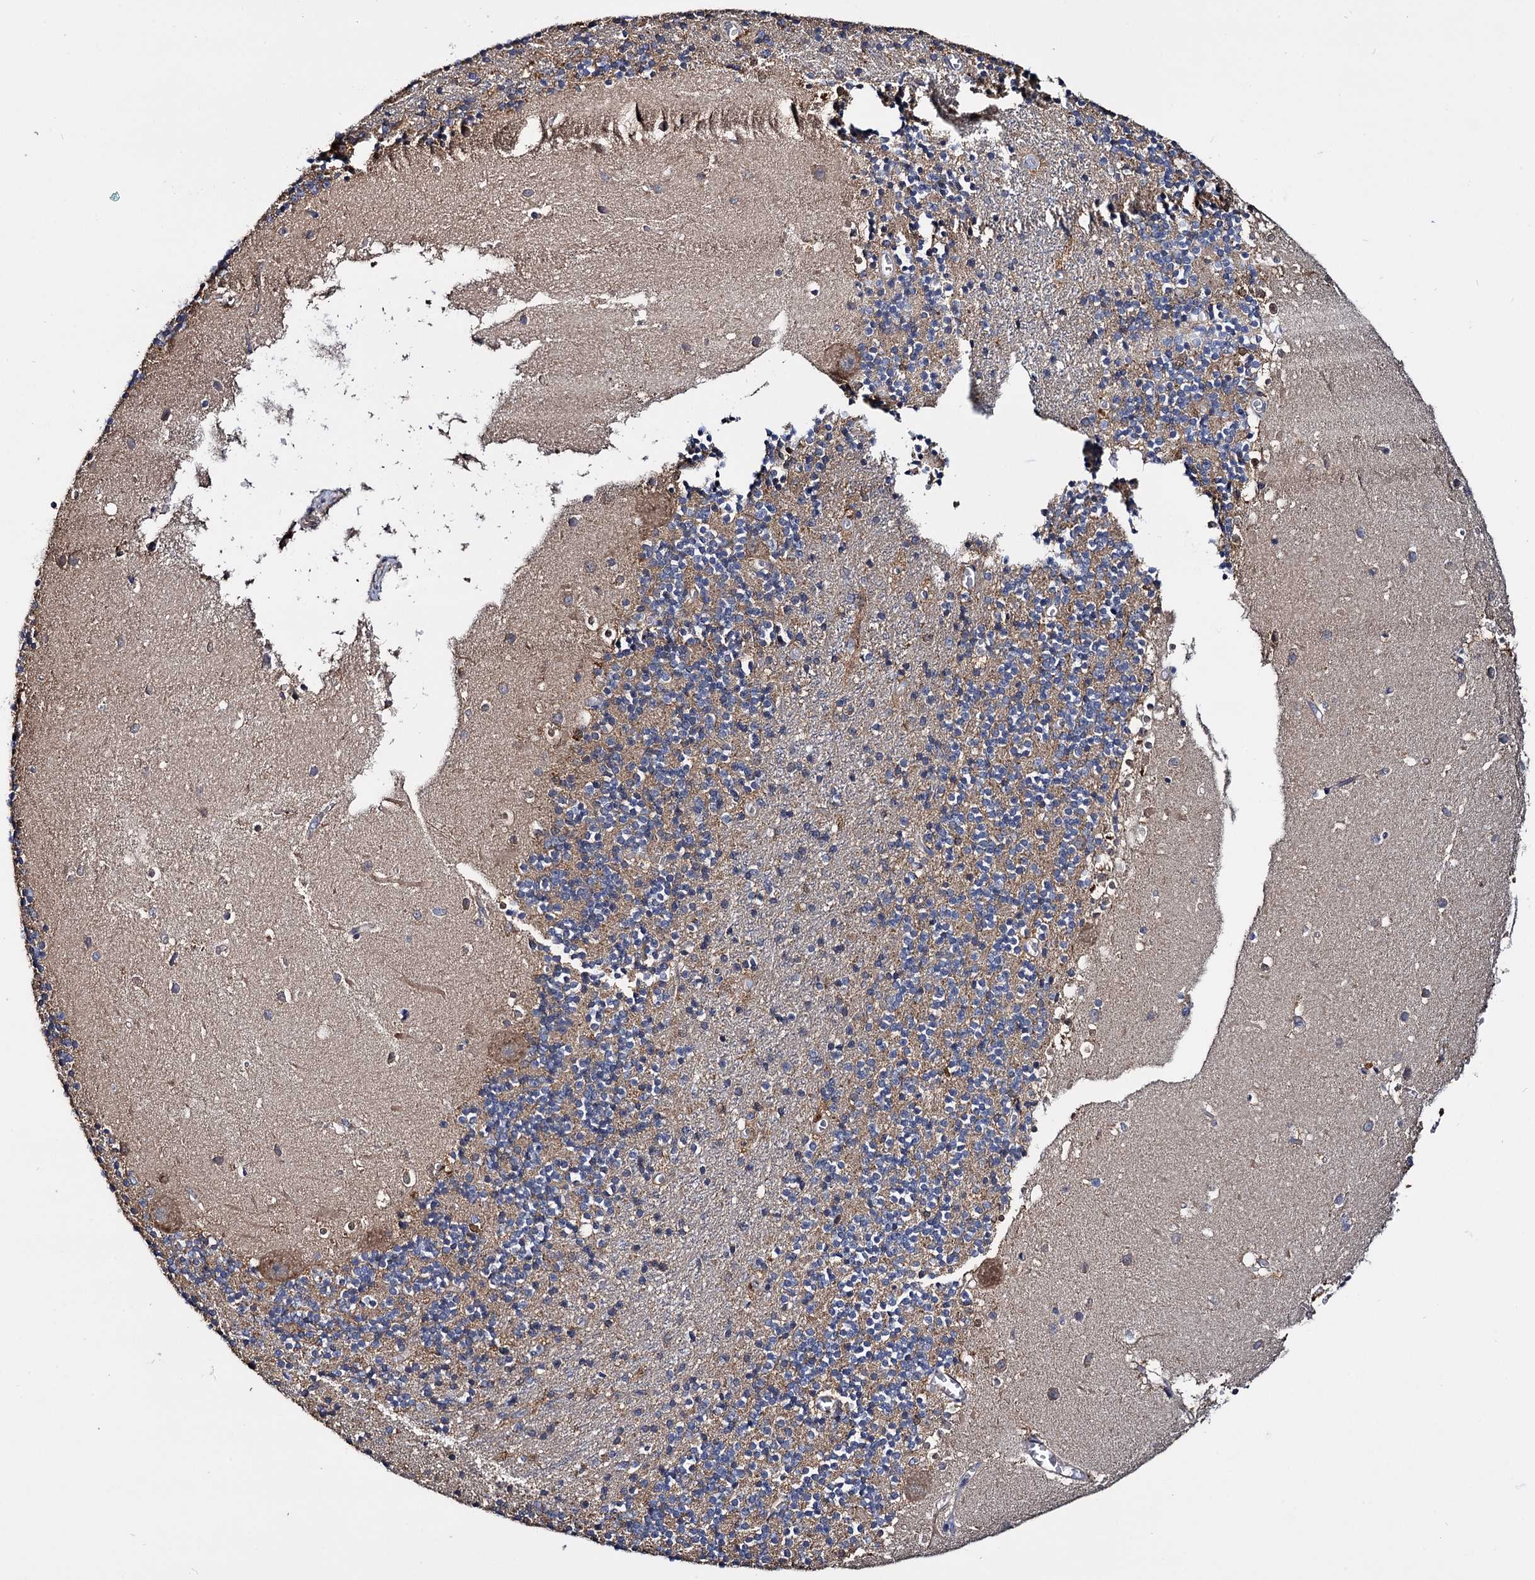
{"staining": {"intensity": "weak", "quantity": ">75%", "location": "cytoplasmic/membranous"}, "tissue": "cerebellum", "cell_type": "Cells in granular layer", "image_type": "normal", "snomed": [{"axis": "morphology", "description": "Normal tissue, NOS"}, {"axis": "topography", "description": "Cerebellum"}], "caption": "Immunohistochemical staining of benign cerebellum exhibits >75% levels of weak cytoplasmic/membranous protein expression in approximately >75% of cells in granular layer. Ihc stains the protein of interest in brown and the nuclei are stained blue.", "gene": "CEP192", "patient": {"sex": "male", "age": 54}}